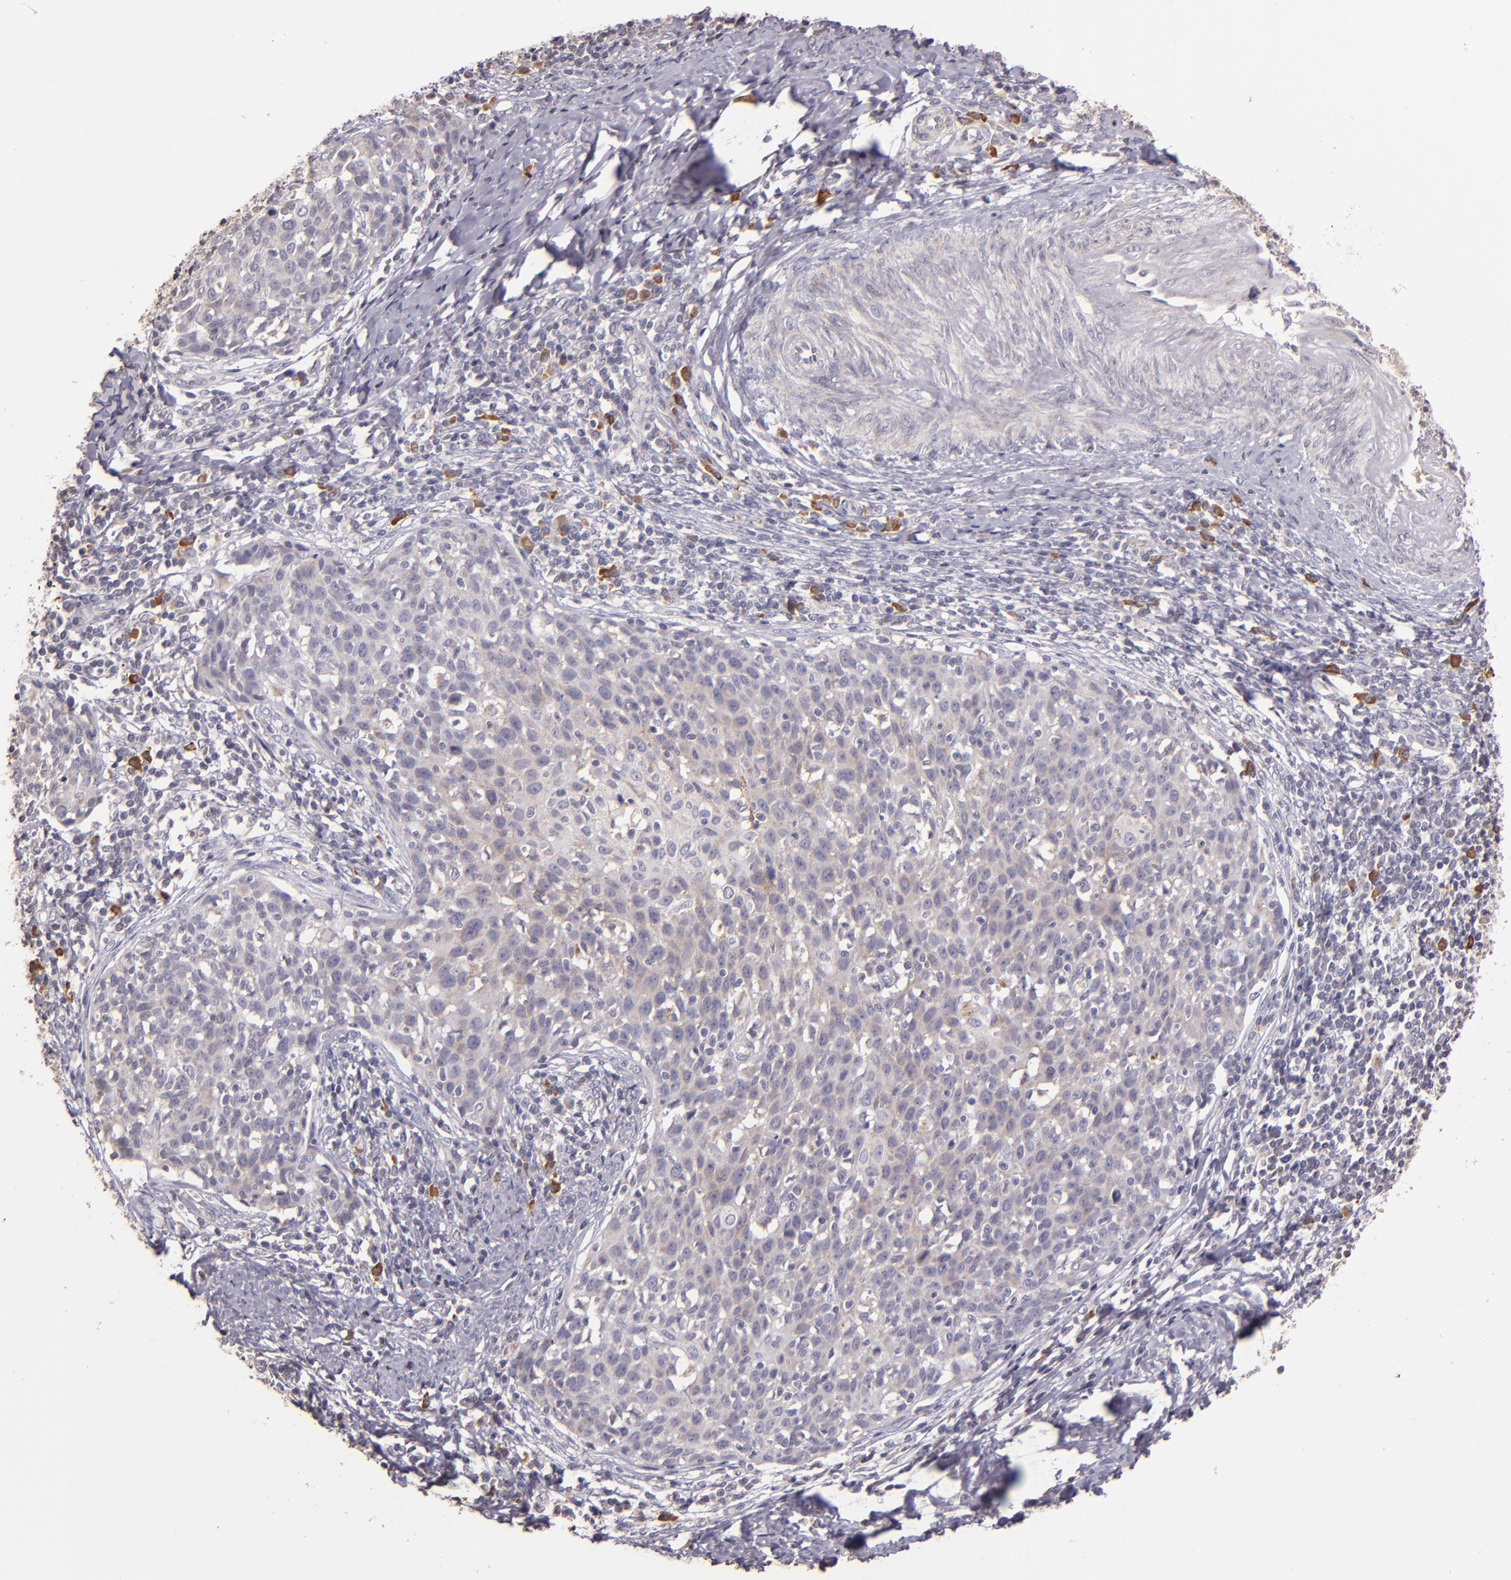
{"staining": {"intensity": "weak", "quantity": "25%-75%", "location": "cytoplasmic/membranous"}, "tissue": "cervical cancer", "cell_type": "Tumor cells", "image_type": "cancer", "snomed": [{"axis": "morphology", "description": "Squamous cell carcinoma, NOS"}, {"axis": "topography", "description": "Cervix"}], "caption": "A brown stain shows weak cytoplasmic/membranous staining of a protein in cervical cancer (squamous cell carcinoma) tumor cells.", "gene": "ABL1", "patient": {"sex": "female", "age": 38}}